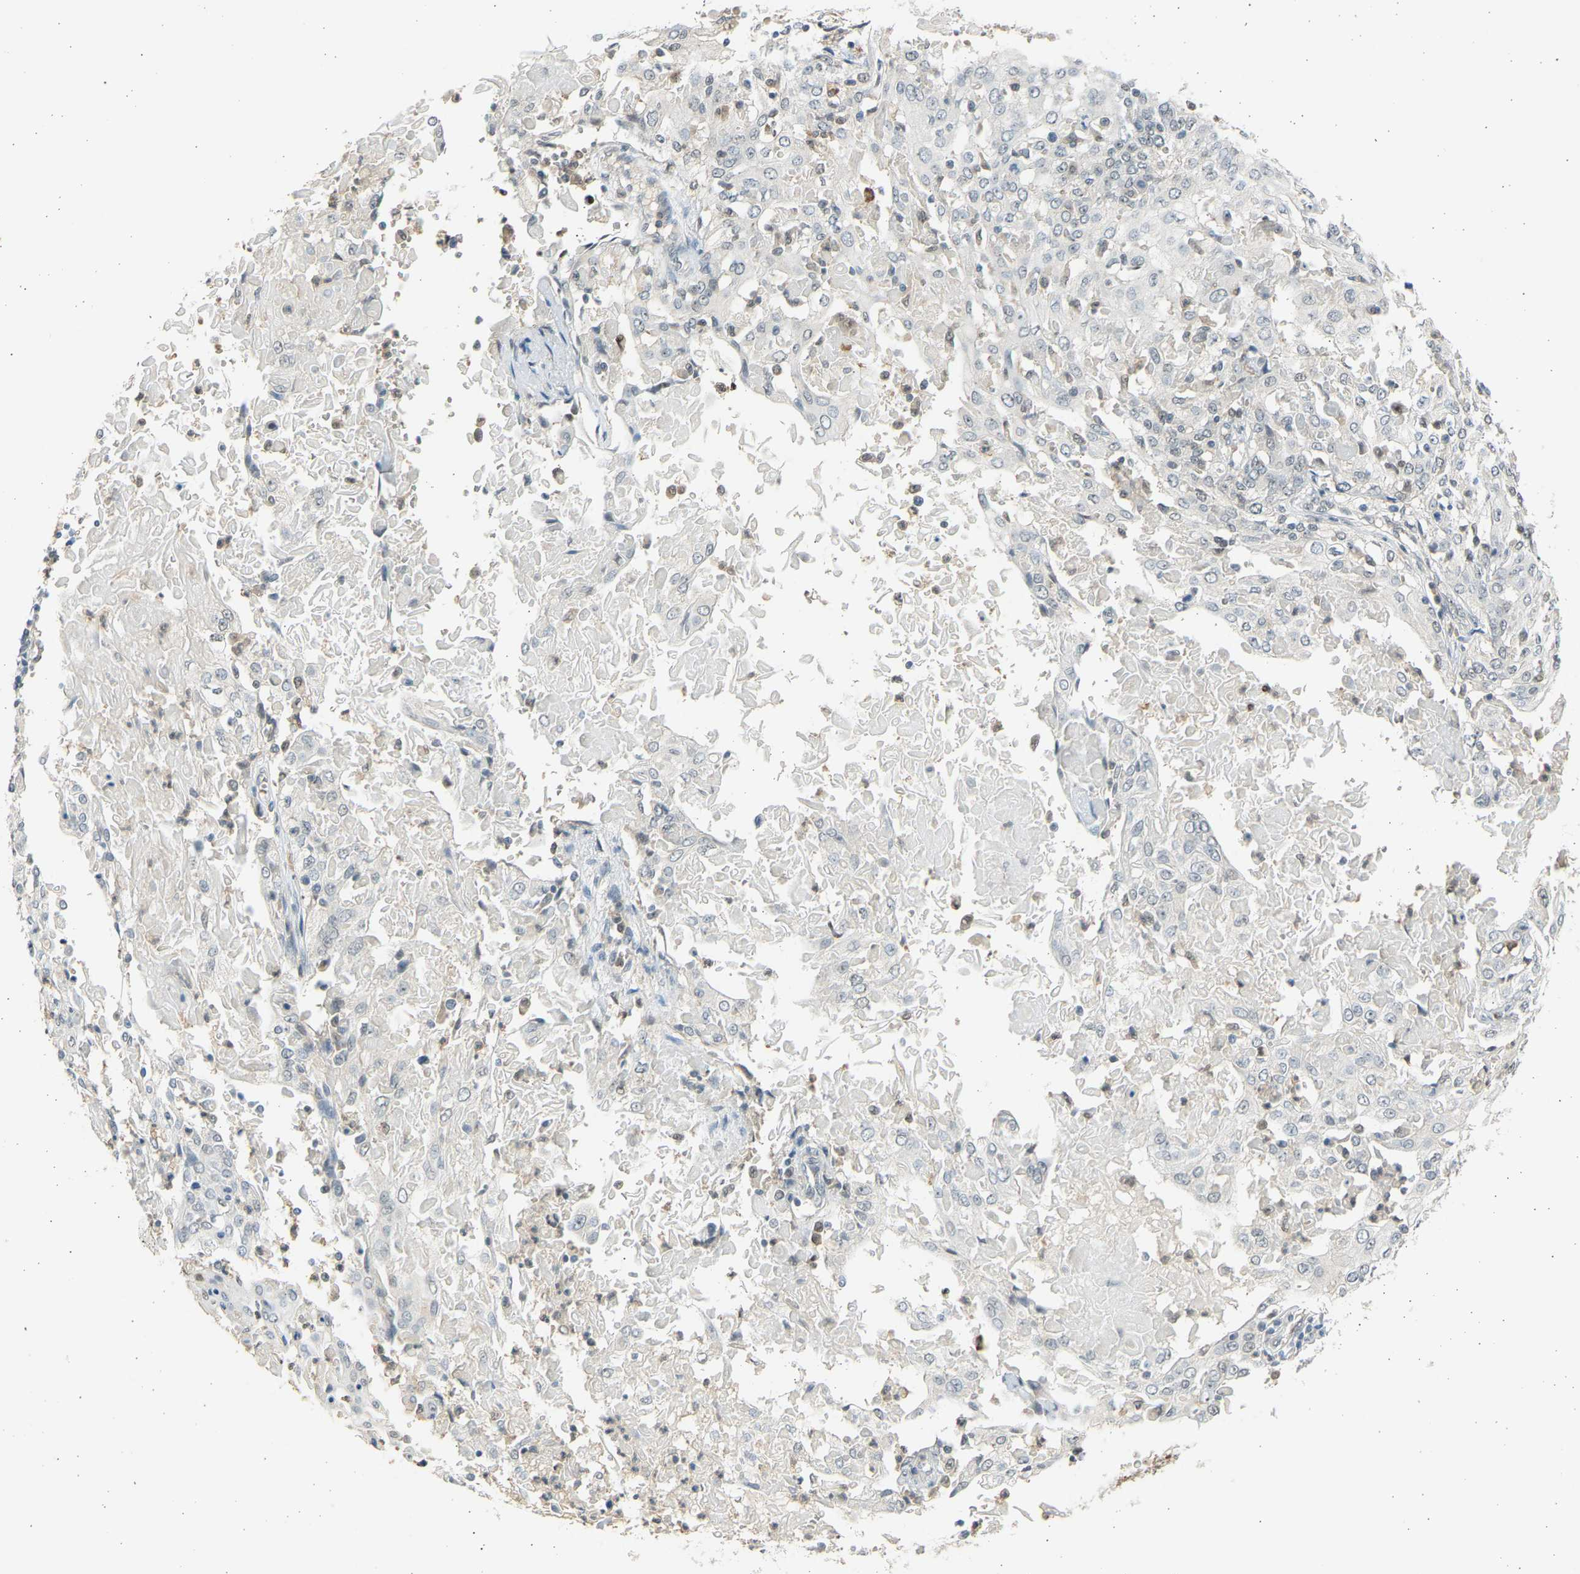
{"staining": {"intensity": "negative", "quantity": "none", "location": "none"}, "tissue": "cervical cancer", "cell_type": "Tumor cells", "image_type": "cancer", "snomed": [{"axis": "morphology", "description": "Squamous cell carcinoma, NOS"}, {"axis": "topography", "description": "Cervix"}], "caption": "This is a histopathology image of immunohistochemistry staining of cervical squamous cell carcinoma, which shows no expression in tumor cells.", "gene": "BIRC2", "patient": {"sex": "female", "age": 39}}